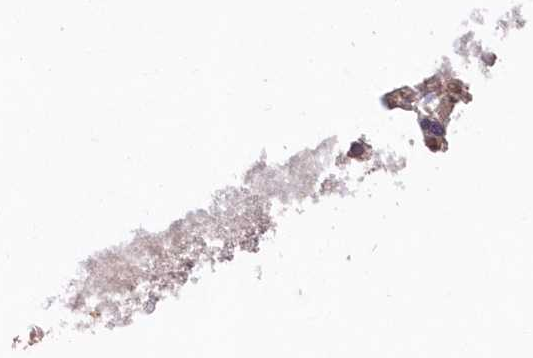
{"staining": {"intensity": "moderate", "quantity": "25%-75%", "location": "cytoplasmic/membranous,nuclear"}, "tissue": "bone marrow", "cell_type": "Hematopoietic cells", "image_type": "normal", "snomed": [{"axis": "morphology", "description": "Normal tissue, NOS"}, {"axis": "topography", "description": "Bone marrow"}], "caption": "Hematopoietic cells reveal medium levels of moderate cytoplasmic/membranous,nuclear expression in about 25%-75% of cells in unremarkable human bone marrow.", "gene": "TBCA", "patient": {"sex": "female", "age": 78}}